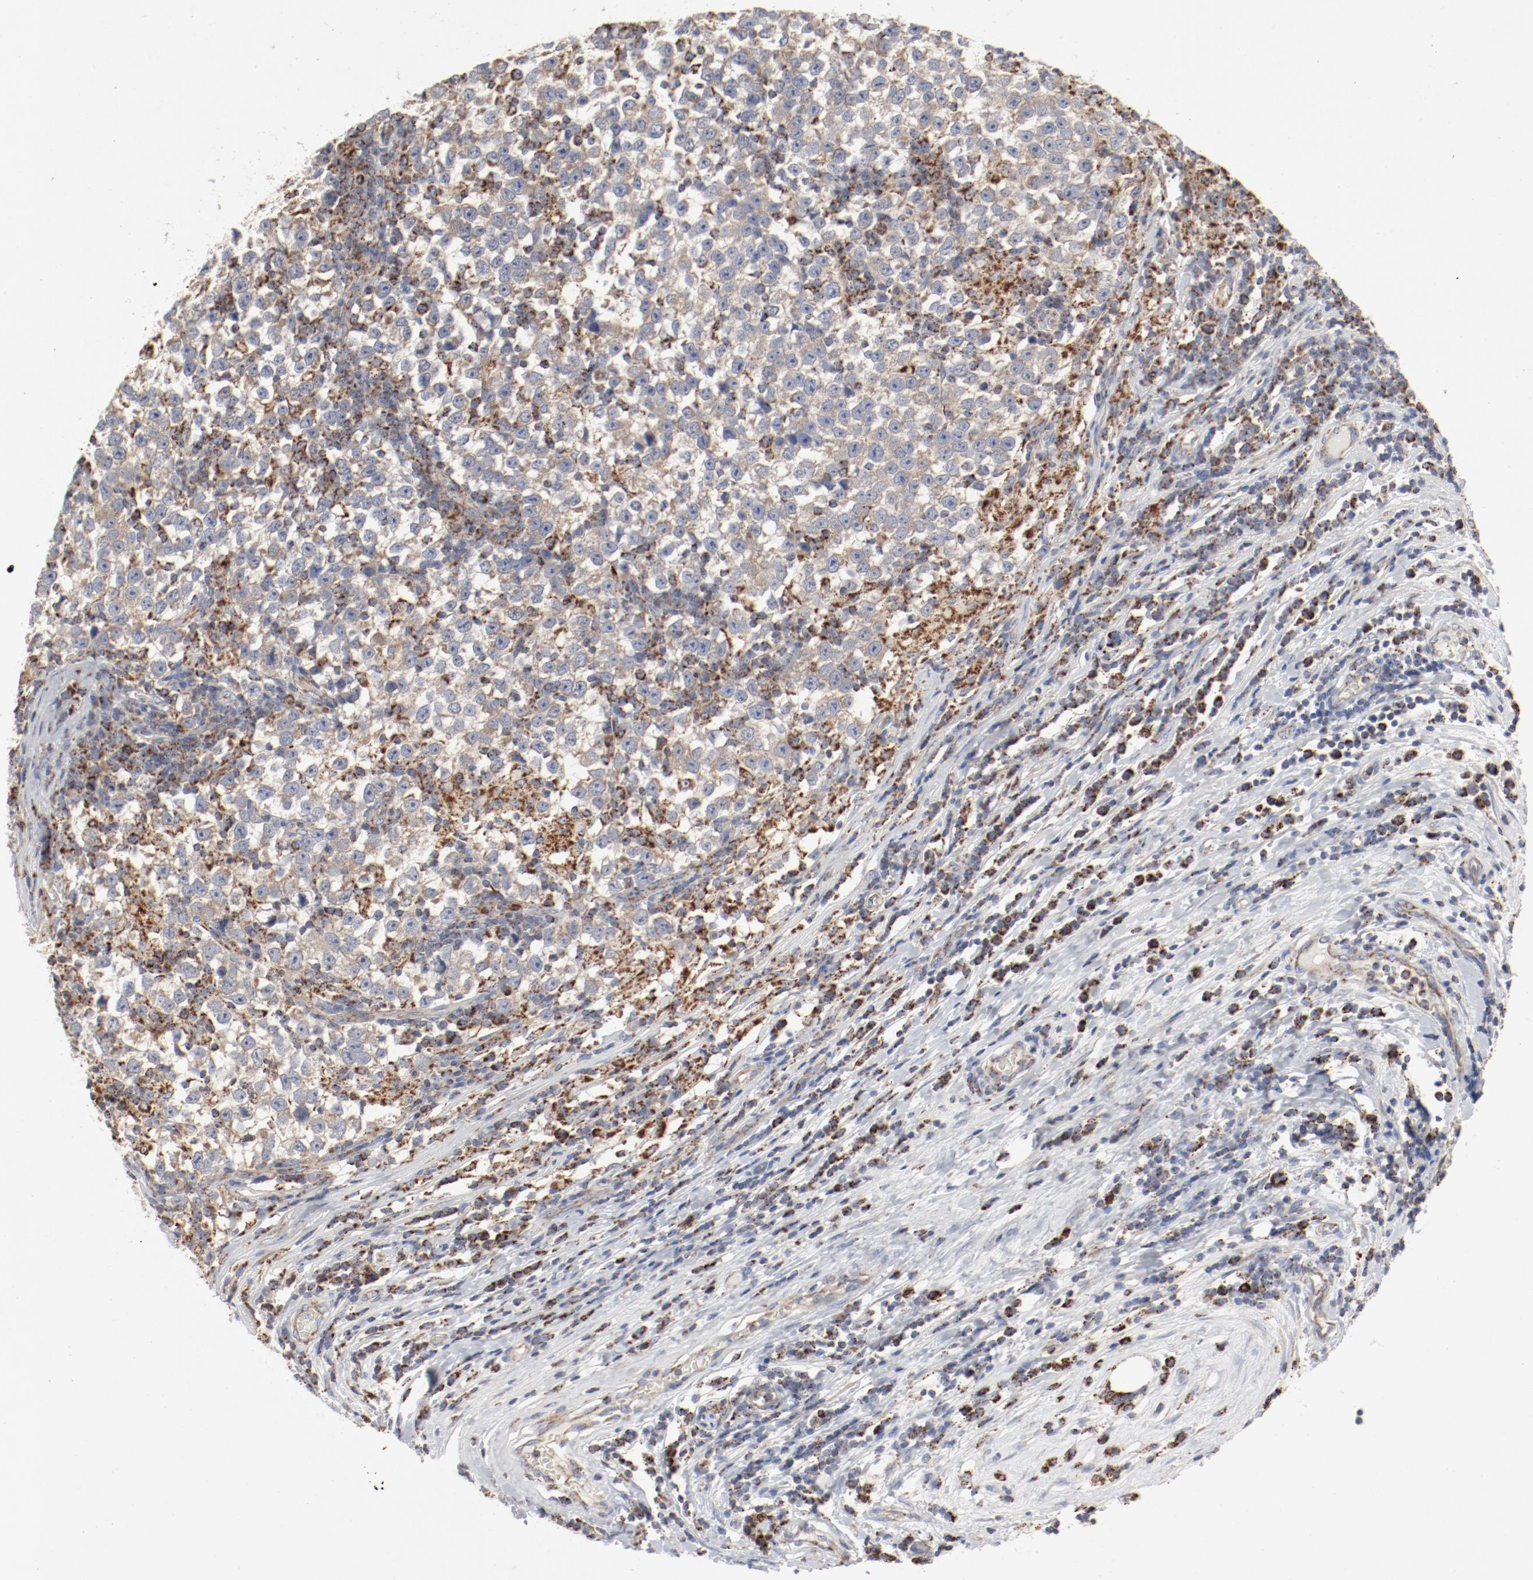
{"staining": {"intensity": "weak", "quantity": "<25%", "location": "cytoplasmic/membranous"}, "tissue": "testis cancer", "cell_type": "Tumor cells", "image_type": "cancer", "snomed": [{"axis": "morphology", "description": "Seminoma, NOS"}, {"axis": "topography", "description": "Testis"}], "caption": "High magnification brightfield microscopy of testis cancer stained with DAB (brown) and counterstained with hematoxylin (blue): tumor cells show no significant staining.", "gene": "SETD3", "patient": {"sex": "male", "age": 43}}